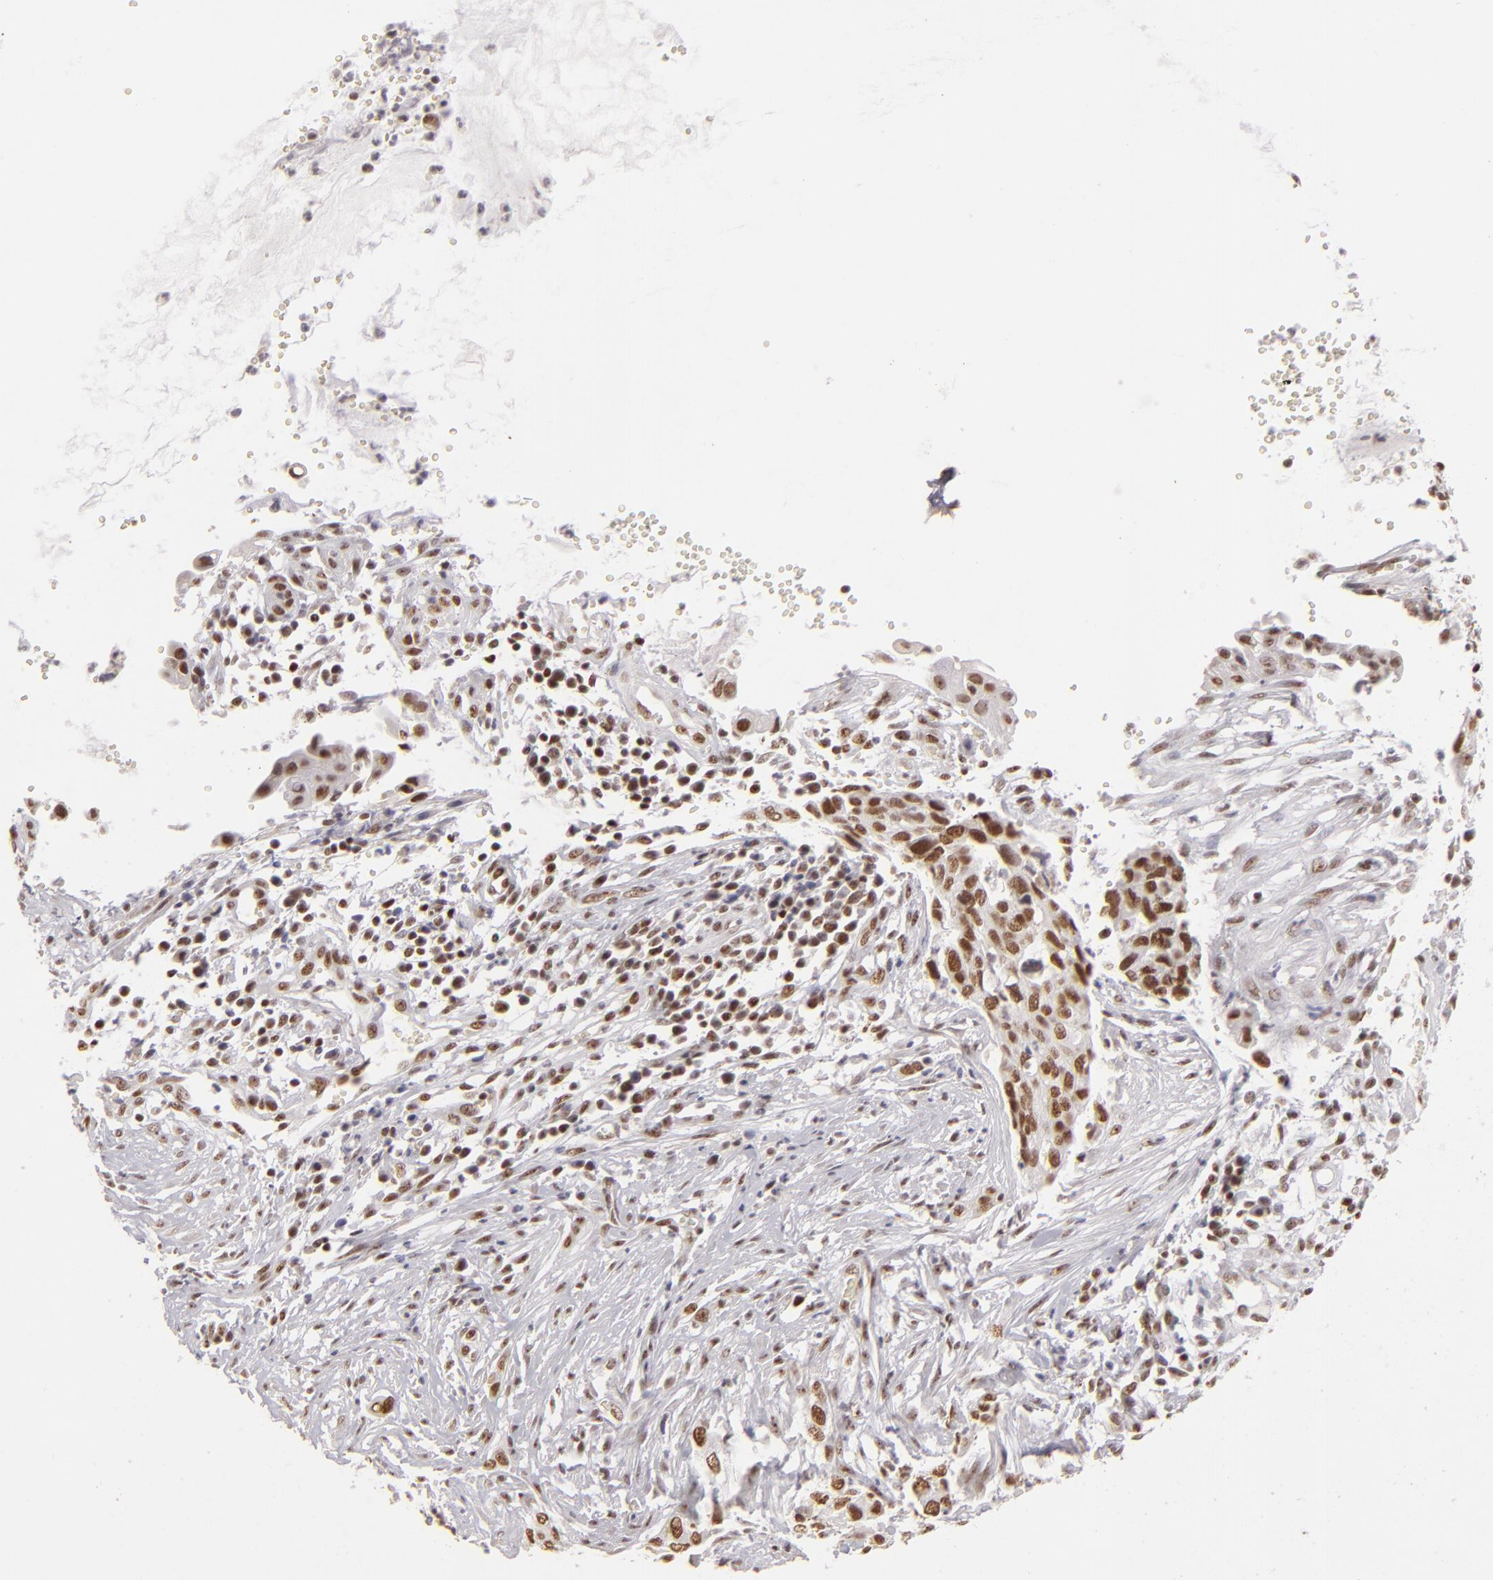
{"staining": {"intensity": "moderate", "quantity": ">75%", "location": "nuclear"}, "tissue": "cervical cancer", "cell_type": "Tumor cells", "image_type": "cancer", "snomed": [{"axis": "morphology", "description": "Normal tissue, NOS"}, {"axis": "morphology", "description": "Squamous cell carcinoma, NOS"}, {"axis": "topography", "description": "Cervix"}], "caption": "This histopathology image exhibits IHC staining of cervical cancer, with medium moderate nuclear positivity in approximately >75% of tumor cells.", "gene": "DAXX", "patient": {"sex": "female", "age": 45}}